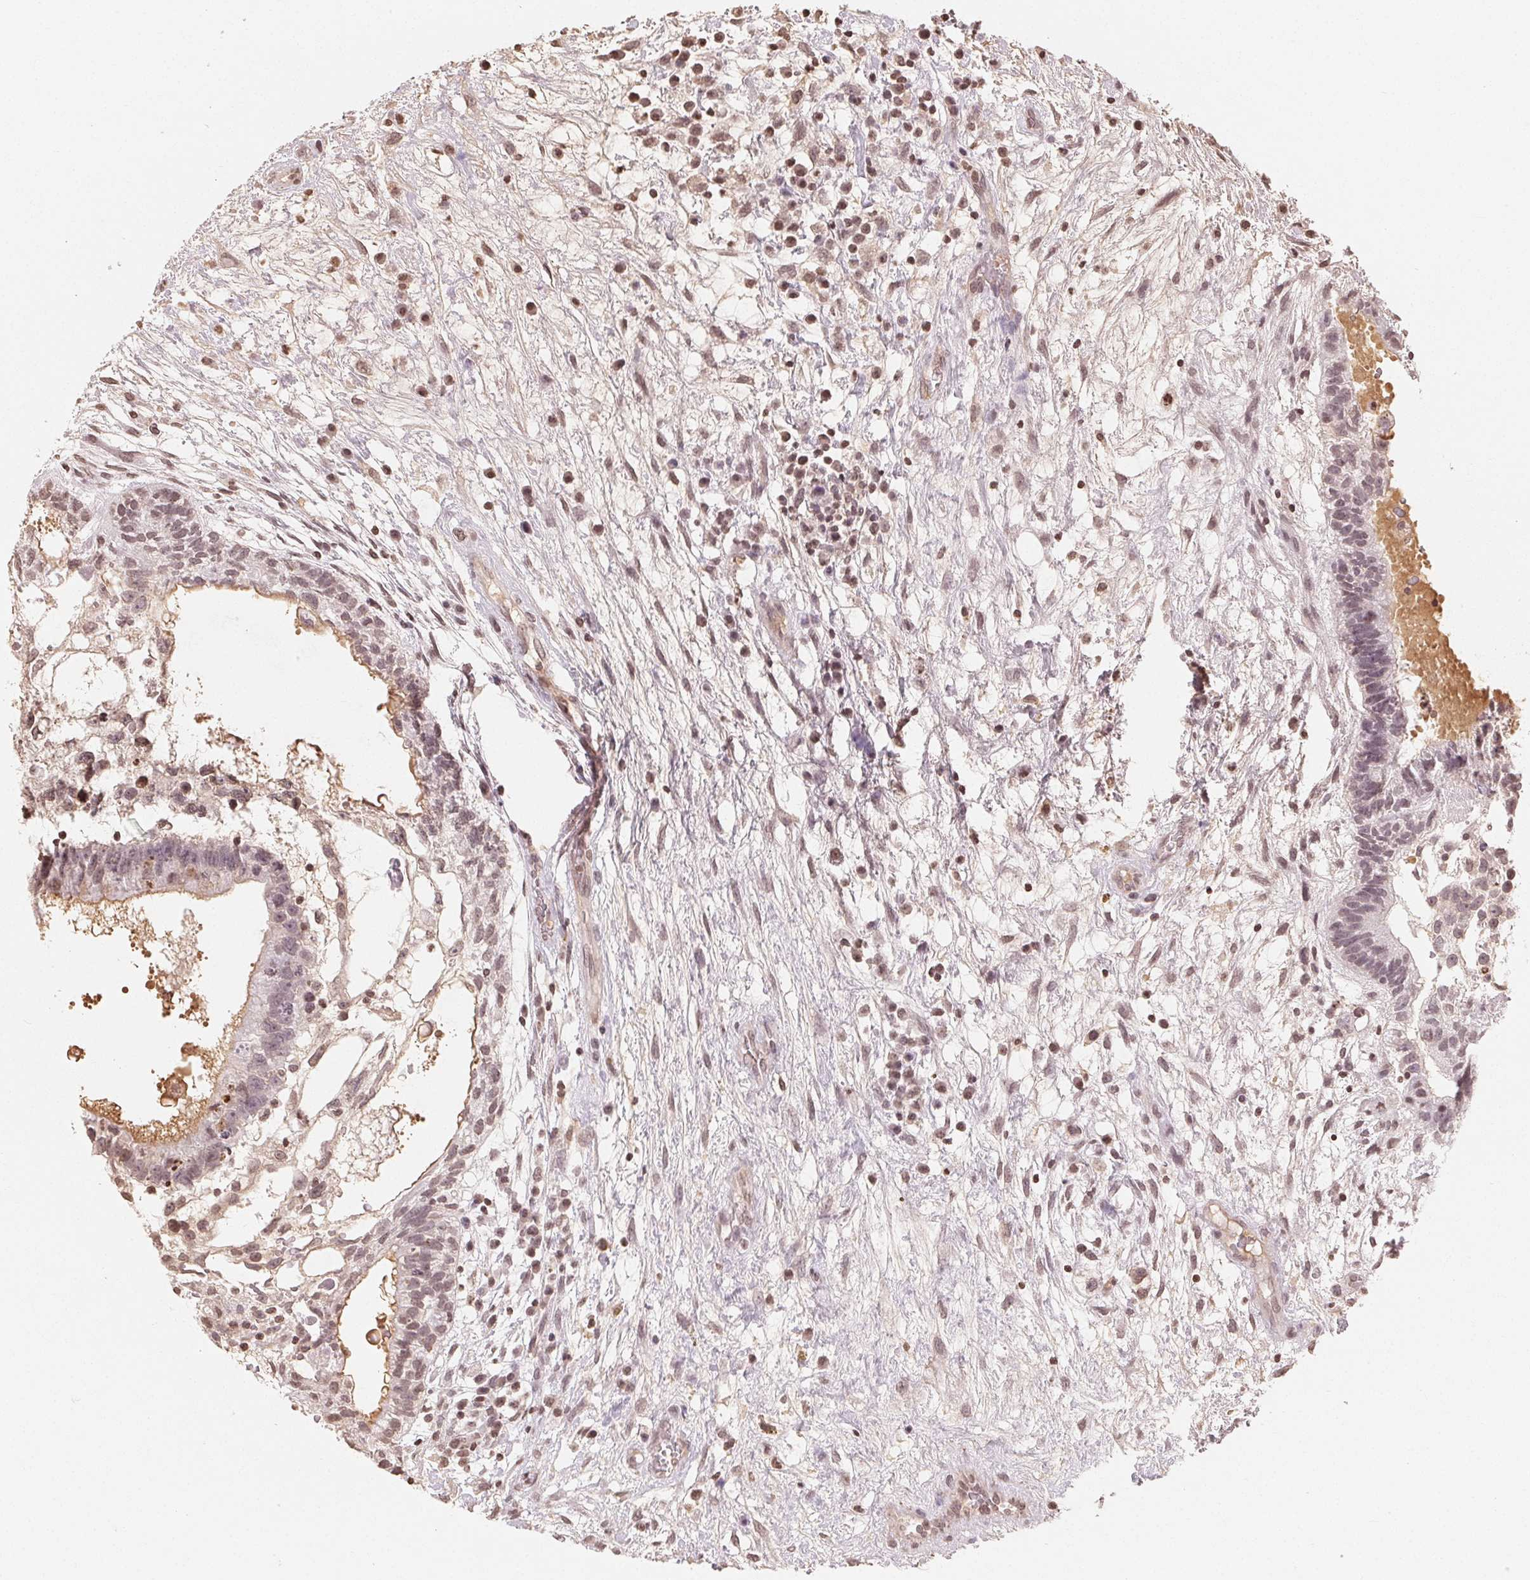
{"staining": {"intensity": "weak", "quantity": "25%-75%", "location": "nuclear"}, "tissue": "testis cancer", "cell_type": "Tumor cells", "image_type": "cancer", "snomed": [{"axis": "morphology", "description": "Normal tissue, NOS"}, {"axis": "morphology", "description": "Carcinoma, Embryonal, NOS"}, {"axis": "topography", "description": "Testis"}], "caption": "An immunohistochemistry photomicrograph of tumor tissue is shown. Protein staining in brown shows weak nuclear positivity in testis cancer within tumor cells. The protein of interest is shown in brown color, while the nuclei are stained blue.", "gene": "TBP", "patient": {"sex": "male", "age": 32}}